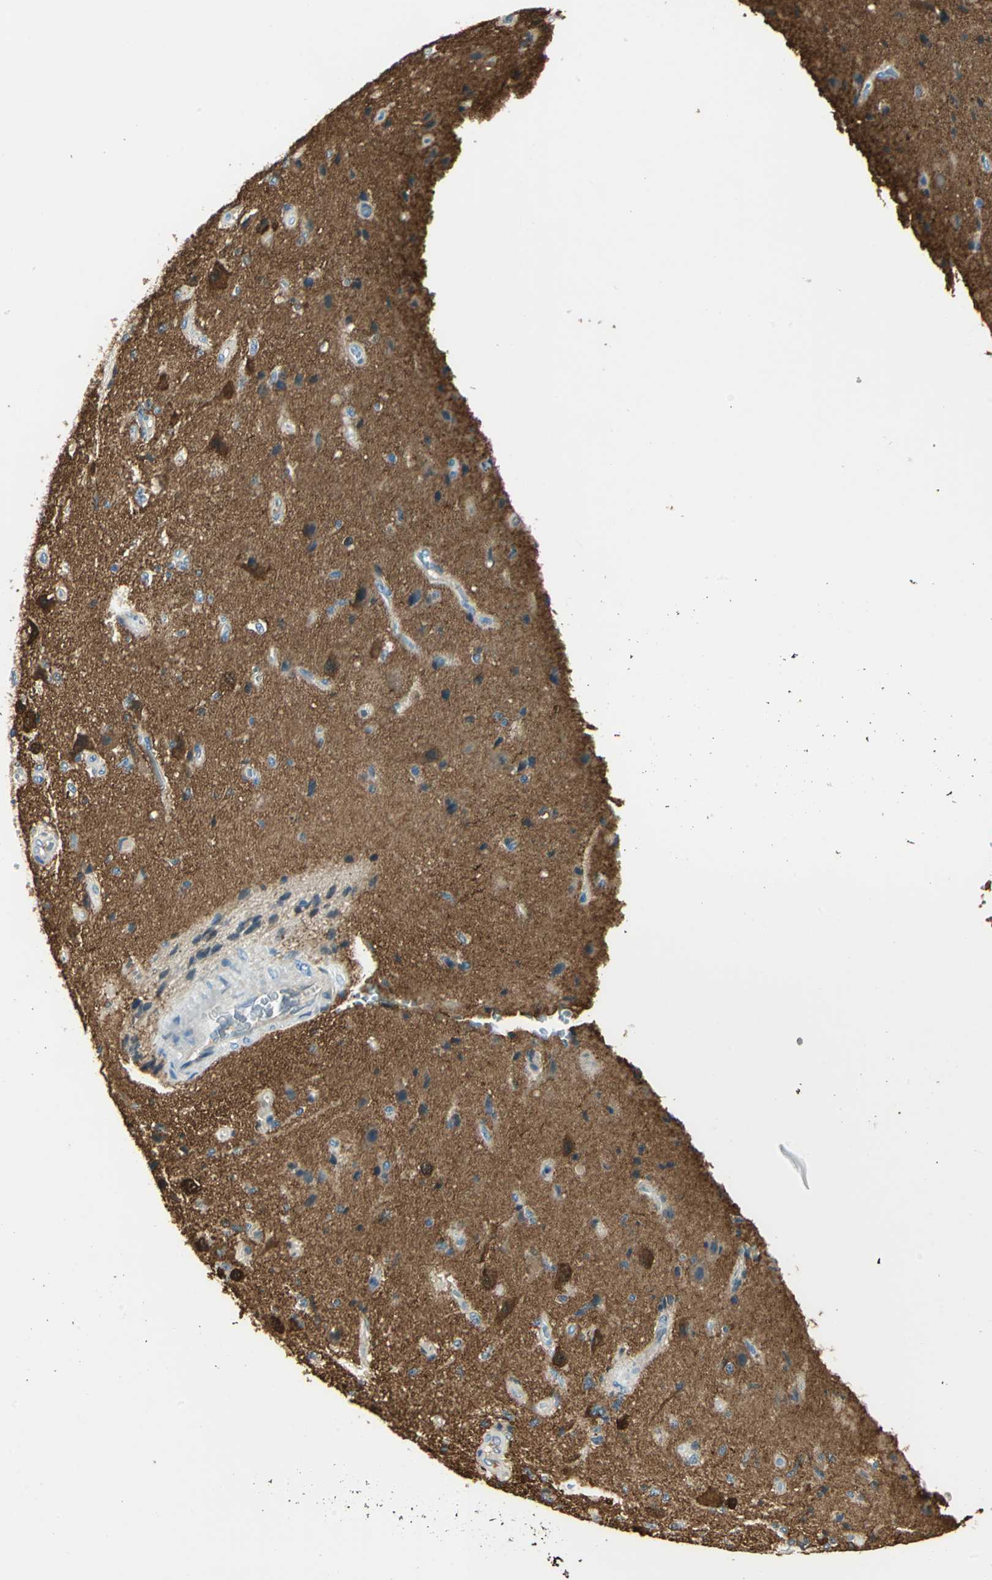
{"staining": {"intensity": "moderate", "quantity": "25%-75%", "location": "cytoplasmic/membranous"}, "tissue": "glioma", "cell_type": "Tumor cells", "image_type": "cancer", "snomed": [{"axis": "morphology", "description": "Normal tissue, NOS"}, {"axis": "morphology", "description": "Glioma, malignant, High grade"}, {"axis": "topography", "description": "Cerebral cortex"}], "caption": "Immunohistochemical staining of glioma shows moderate cytoplasmic/membranous protein expression in about 25%-75% of tumor cells. (brown staining indicates protein expression, while blue staining denotes nuclei).", "gene": "UCHL1", "patient": {"sex": "male", "age": 77}}